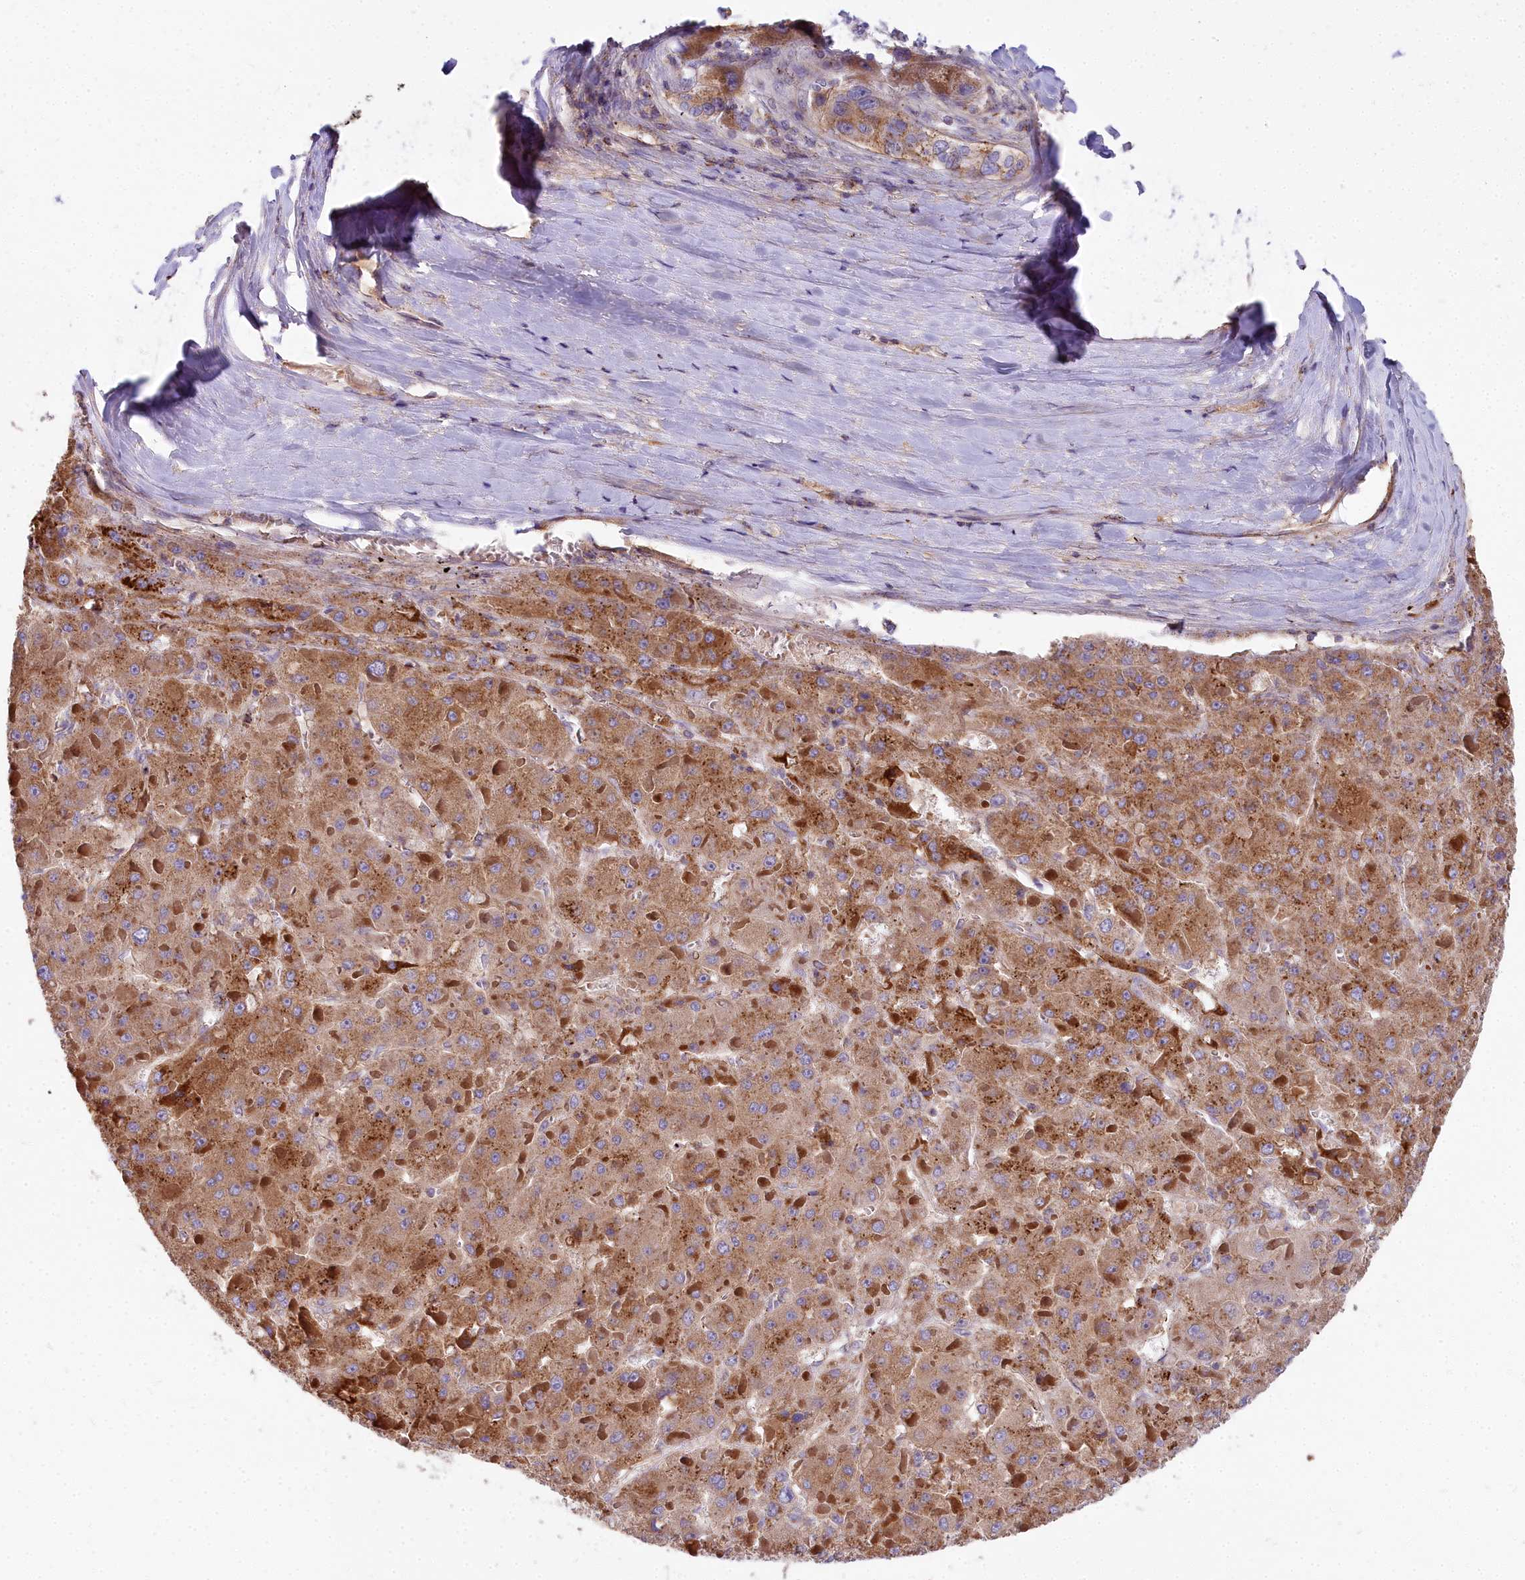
{"staining": {"intensity": "moderate", "quantity": ">75%", "location": "cytoplasmic/membranous"}, "tissue": "liver cancer", "cell_type": "Tumor cells", "image_type": "cancer", "snomed": [{"axis": "morphology", "description": "Carcinoma, Hepatocellular, NOS"}, {"axis": "topography", "description": "Liver"}], "caption": "About >75% of tumor cells in human liver cancer reveal moderate cytoplasmic/membranous protein positivity as visualized by brown immunohistochemical staining.", "gene": "FRMPD1", "patient": {"sex": "female", "age": 73}}